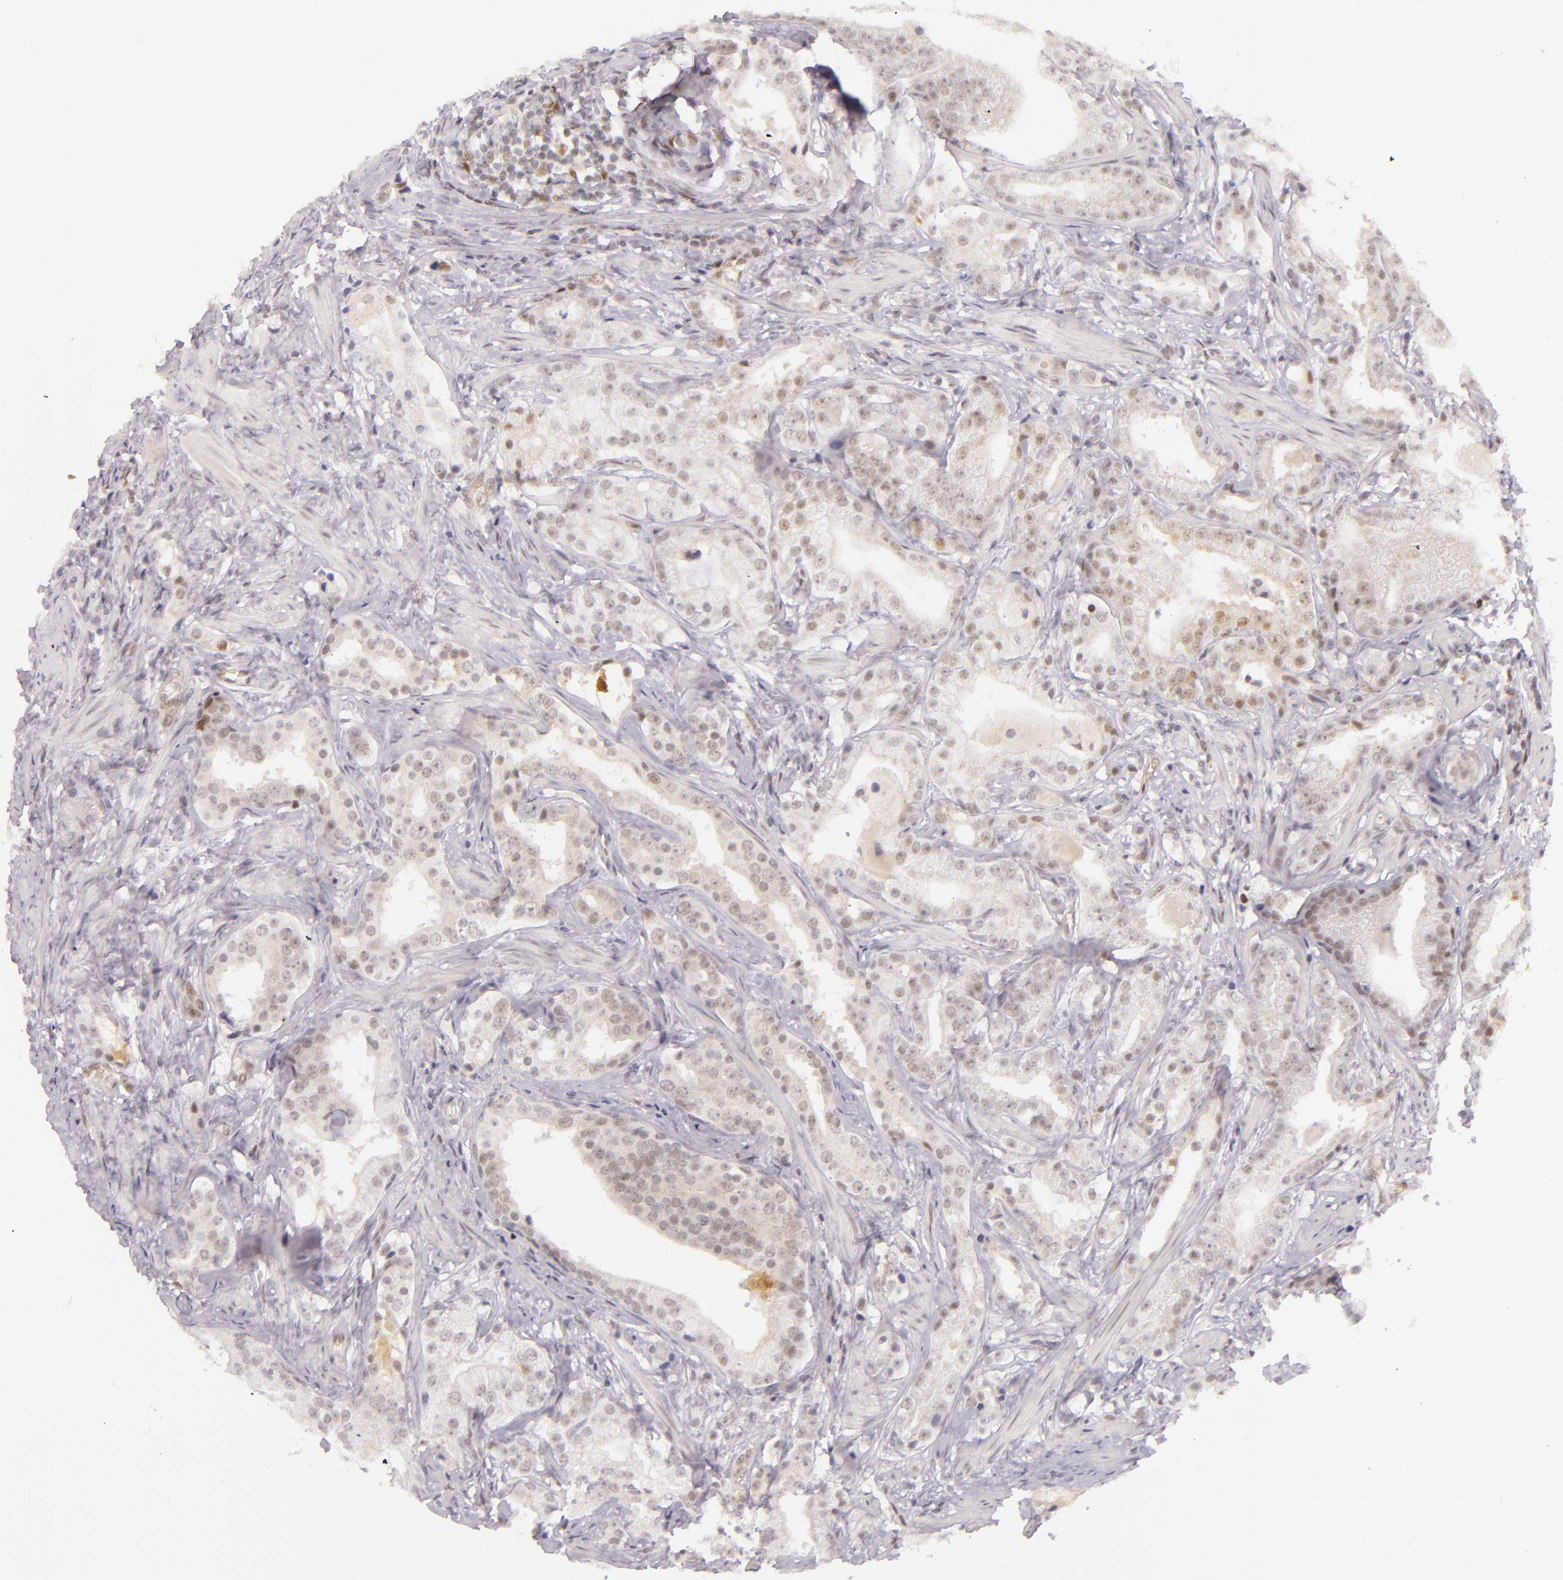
{"staining": {"intensity": "weak", "quantity": "25%-75%", "location": "cytoplasmic/membranous,nuclear"}, "tissue": "prostate cancer", "cell_type": "Tumor cells", "image_type": "cancer", "snomed": [{"axis": "morphology", "description": "Adenocarcinoma, Low grade"}, {"axis": "topography", "description": "Prostate"}], "caption": "Weak cytoplasmic/membranous and nuclear positivity for a protein is appreciated in approximately 25%-75% of tumor cells of prostate cancer (adenocarcinoma (low-grade)) using immunohistochemistry (IHC).", "gene": "BCL3", "patient": {"sex": "male", "age": 59}}